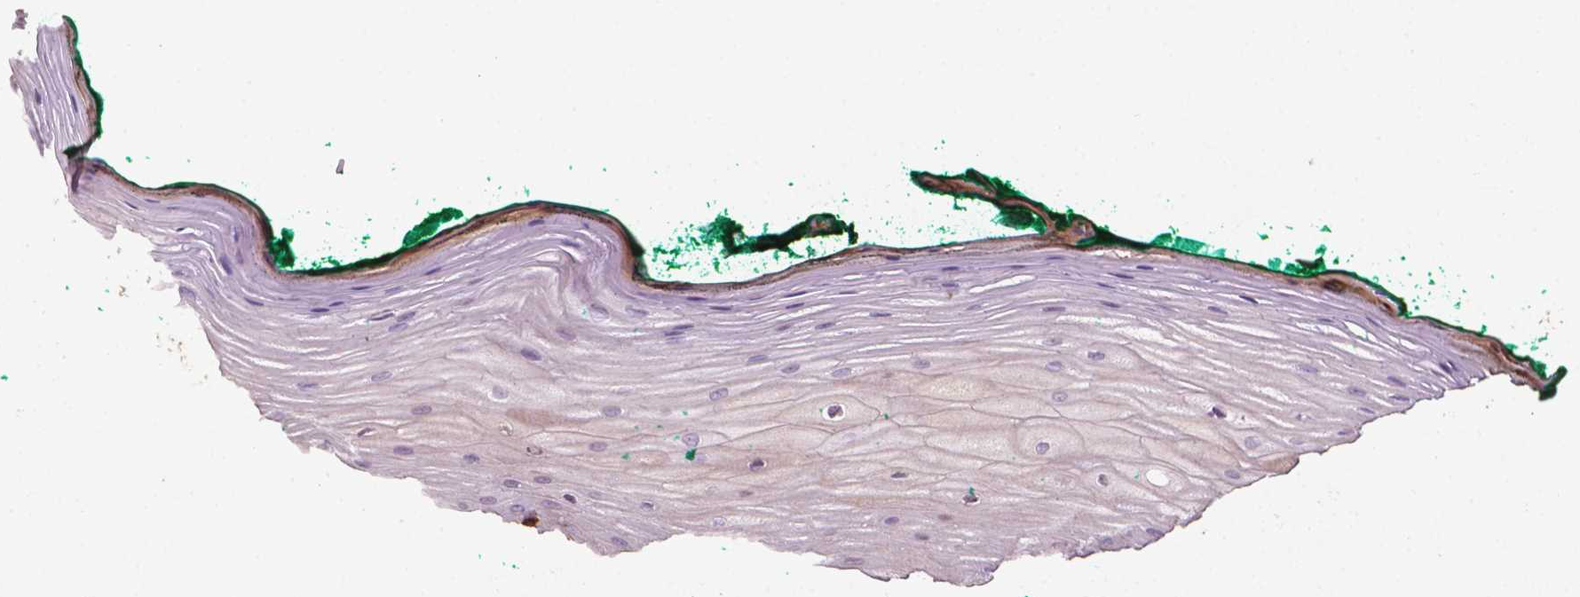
{"staining": {"intensity": "negative", "quantity": "none", "location": "none"}, "tissue": "oral mucosa", "cell_type": "Squamous epithelial cells", "image_type": "normal", "snomed": [{"axis": "morphology", "description": "Normal tissue, NOS"}, {"axis": "topography", "description": "Oral tissue"}], "caption": "Immunohistochemistry of benign human oral mucosa demonstrates no positivity in squamous epithelial cells. The staining was performed using DAB (3,3'-diaminobenzidine) to visualize the protein expression in brown, while the nuclei were stained in blue with hematoxylin (Magnification: 20x).", "gene": "TBC1D10C", "patient": {"sex": "female", "age": 83}}